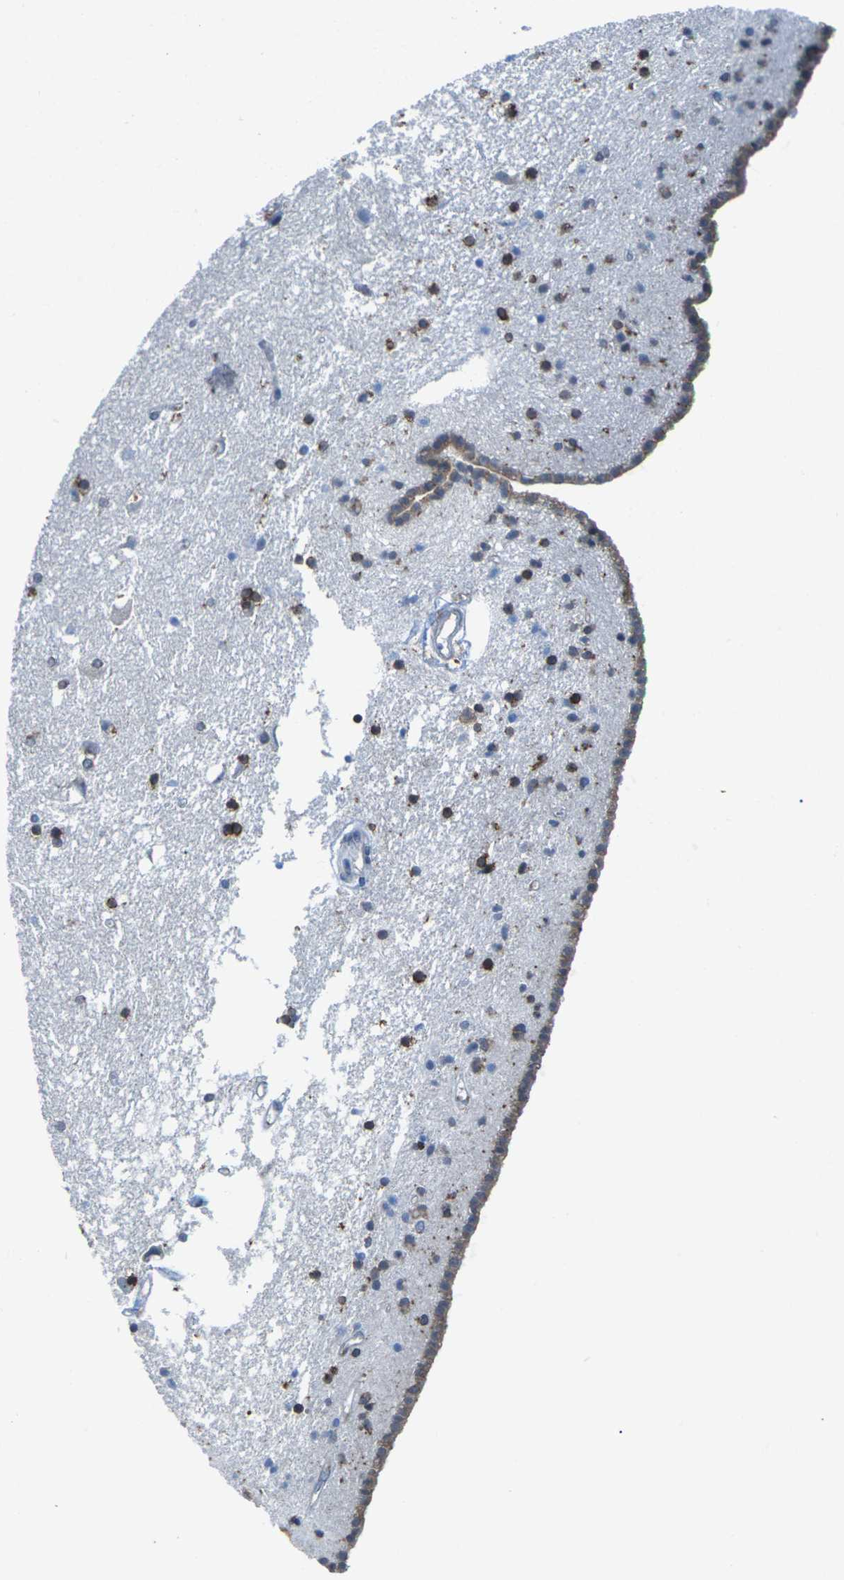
{"staining": {"intensity": "moderate", "quantity": "25%-75%", "location": "cytoplasmic/membranous"}, "tissue": "caudate", "cell_type": "Glial cells", "image_type": "normal", "snomed": [{"axis": "morphology", "description": "Normal tissue, NOS"}, {"axis": "topography", "description": "Lateral ventricle wall"}], "caption": "Approximately 25%-75% of glial cells in unremarkable human caudate show moderate cytoplasmic/membranous protein staining as visualized by brown immunohistochemical staining.", "gene": "PDZK1IP1", "patient": {"sex": "male", "age": 45}}